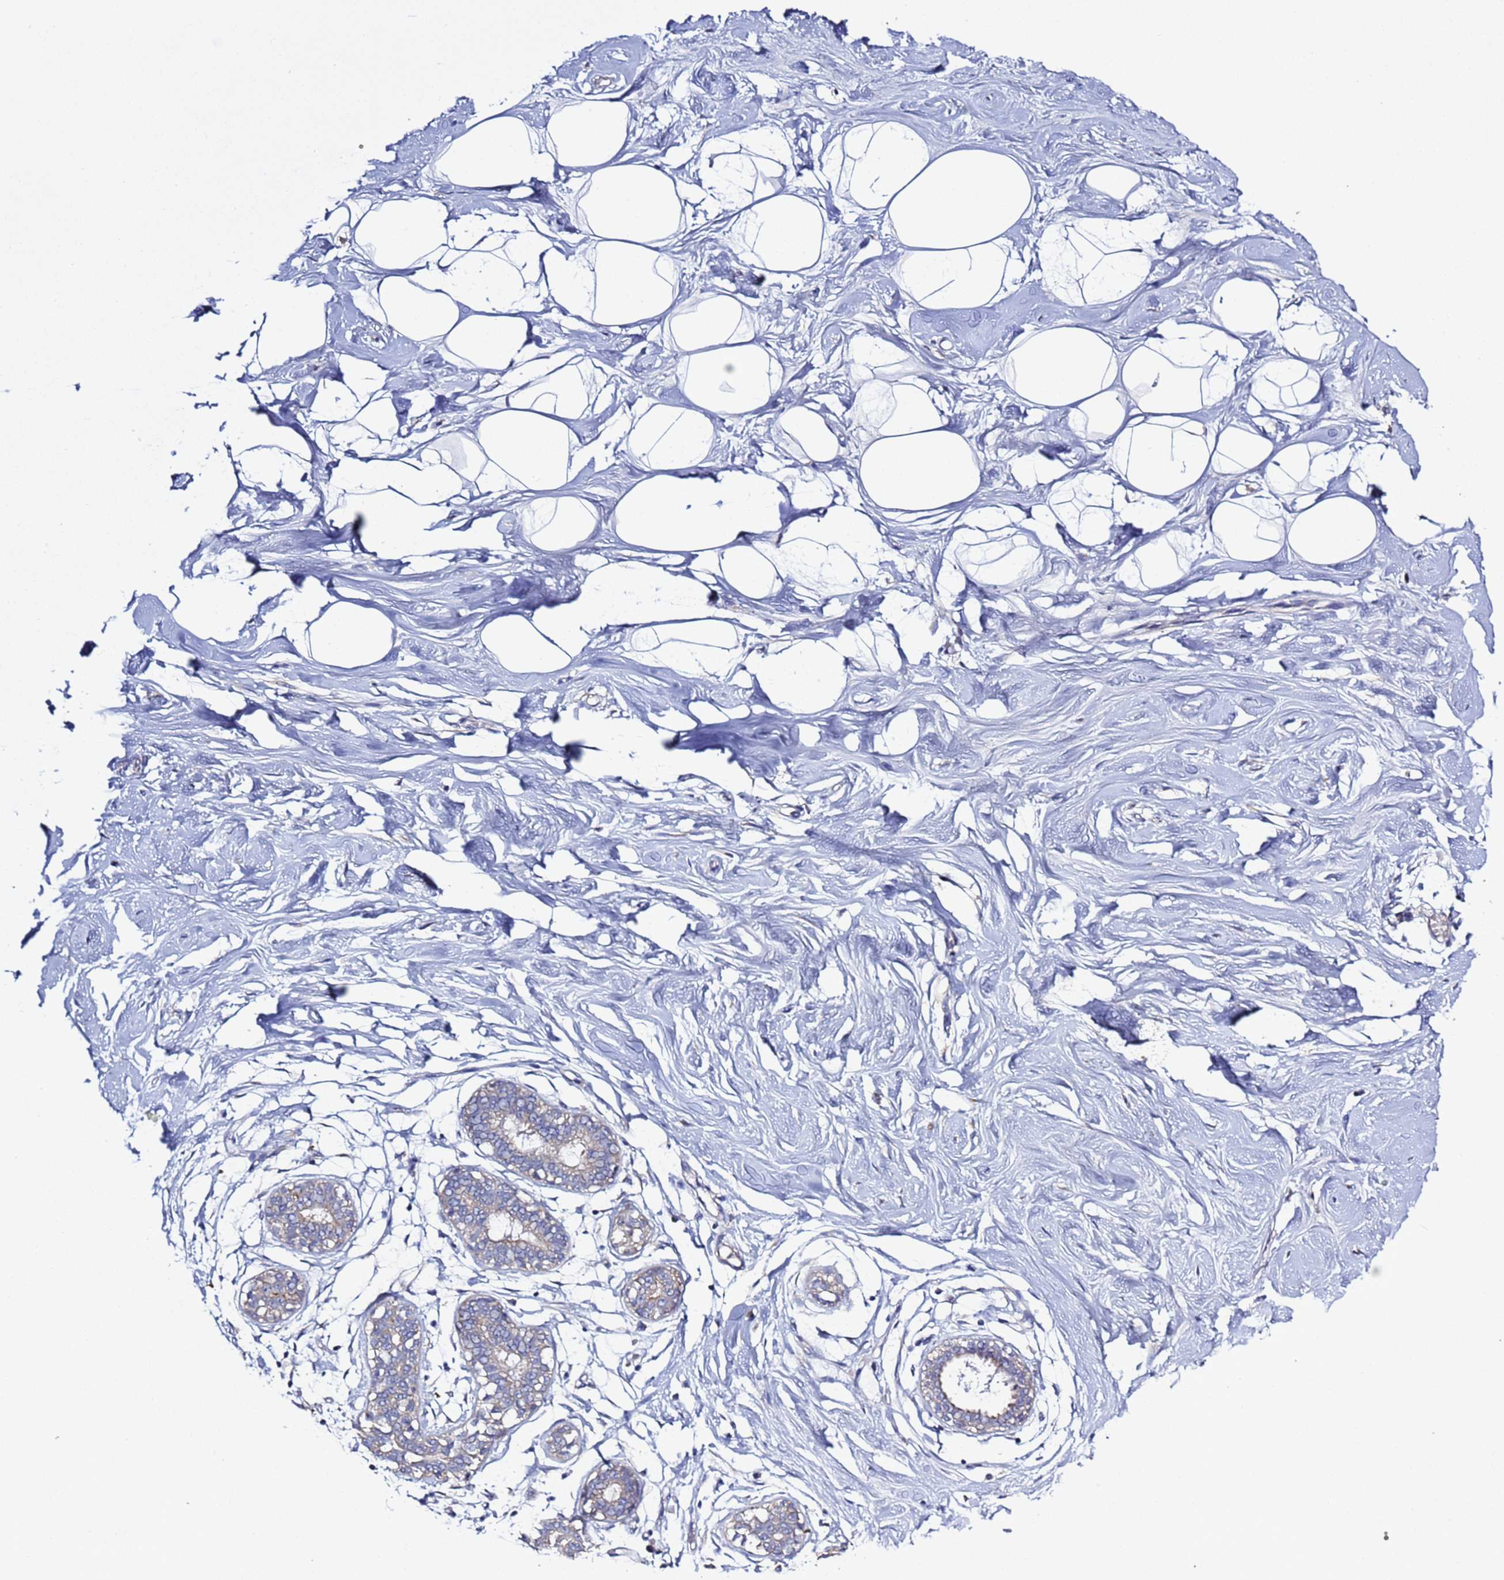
{"staining": {"intensity": "negative", "quantity": "none", "location": "none"}, "tissue": "breast", "cell_type": "Adipocytes", "image_type": "normal", "snomed": [{"axis": "morphology", "description": "Normal tissue, NOS"}, {"axis": "morphology", "description": "Adenoma, NOS"}, {"axis": "topography", "description": "Breast"}], "caption": "This is an IHC micrograph of normal breast. There is no staining in adipocytes.", "gene": "RABL2A", "patient": {"sex": "female", "age": 23}}